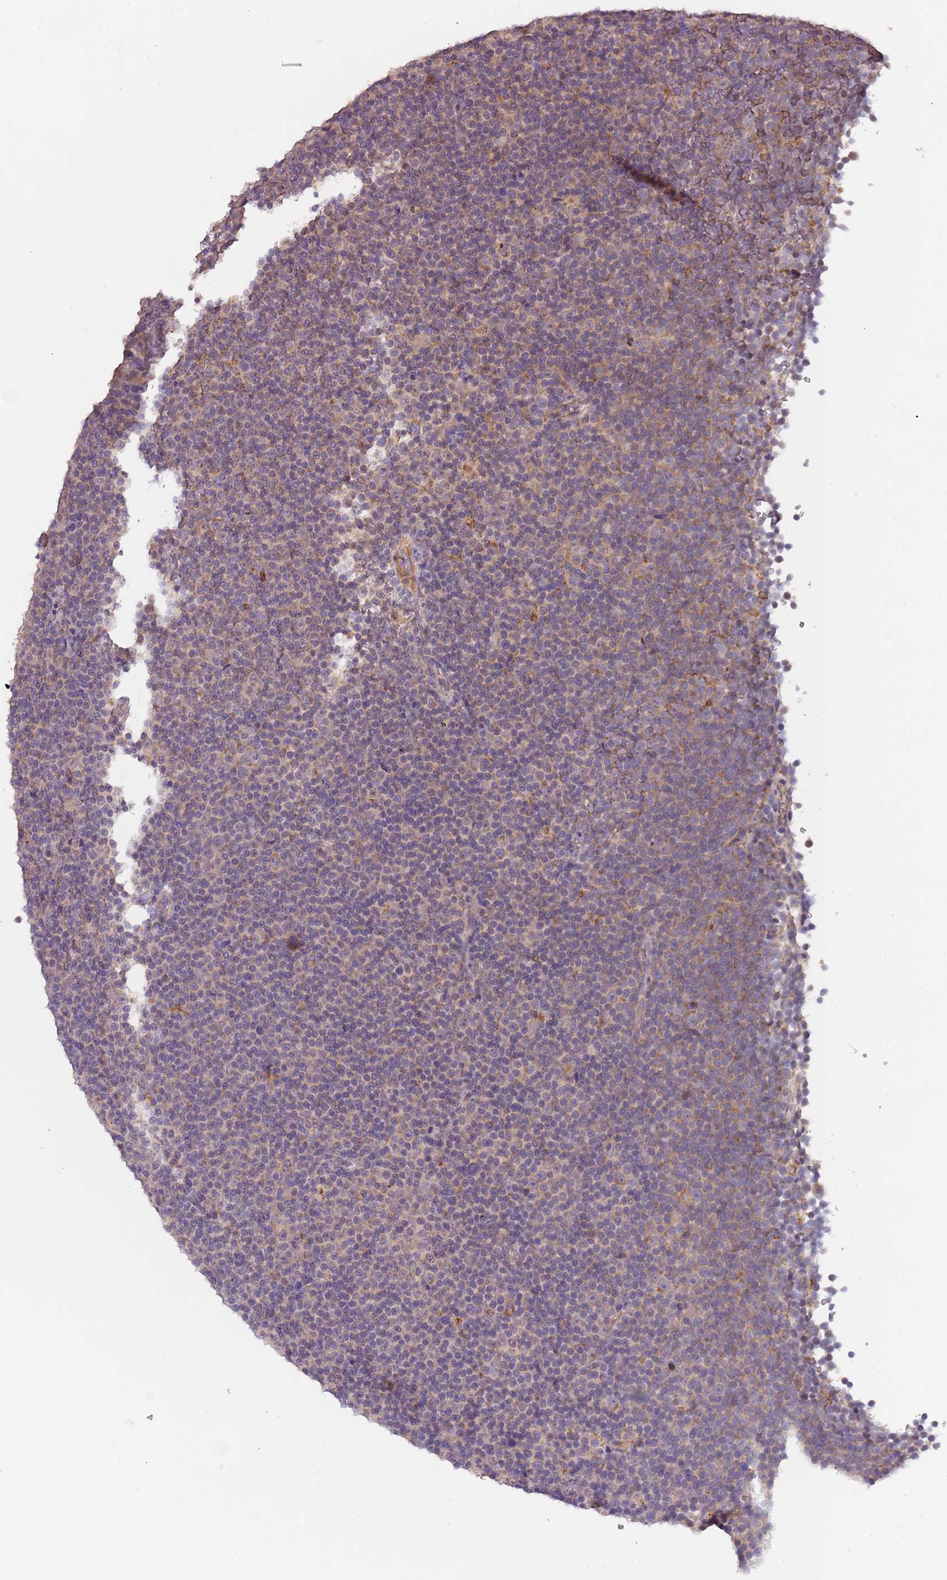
{"staining": {"intensity": "moderate", "quantity": "<25%", "location": "cytoplasmic/membranous"}, "tissue": "lymphoma", "cell_type": "Tumor cells", "image_type": "cancer", "snomed": [{"axis": "morphology", "description": "Malignant lymphoma, non-Hodgkin's type, Low grade"}, {"axis": "topography", "description": "Lymph node"}], "caption": "Lymphoma tissue shows moderate cytoplasmic/membranous positivity in approximately <25% of tumor cells The staining is performed using DAB (3,3'-diaminobenzidine) brown chromogen to label protein expression. The nuclei are counter-stained blue using hematoxylin.", "gene": "FECH", "patient": {"sex": "female", "age": 67}}